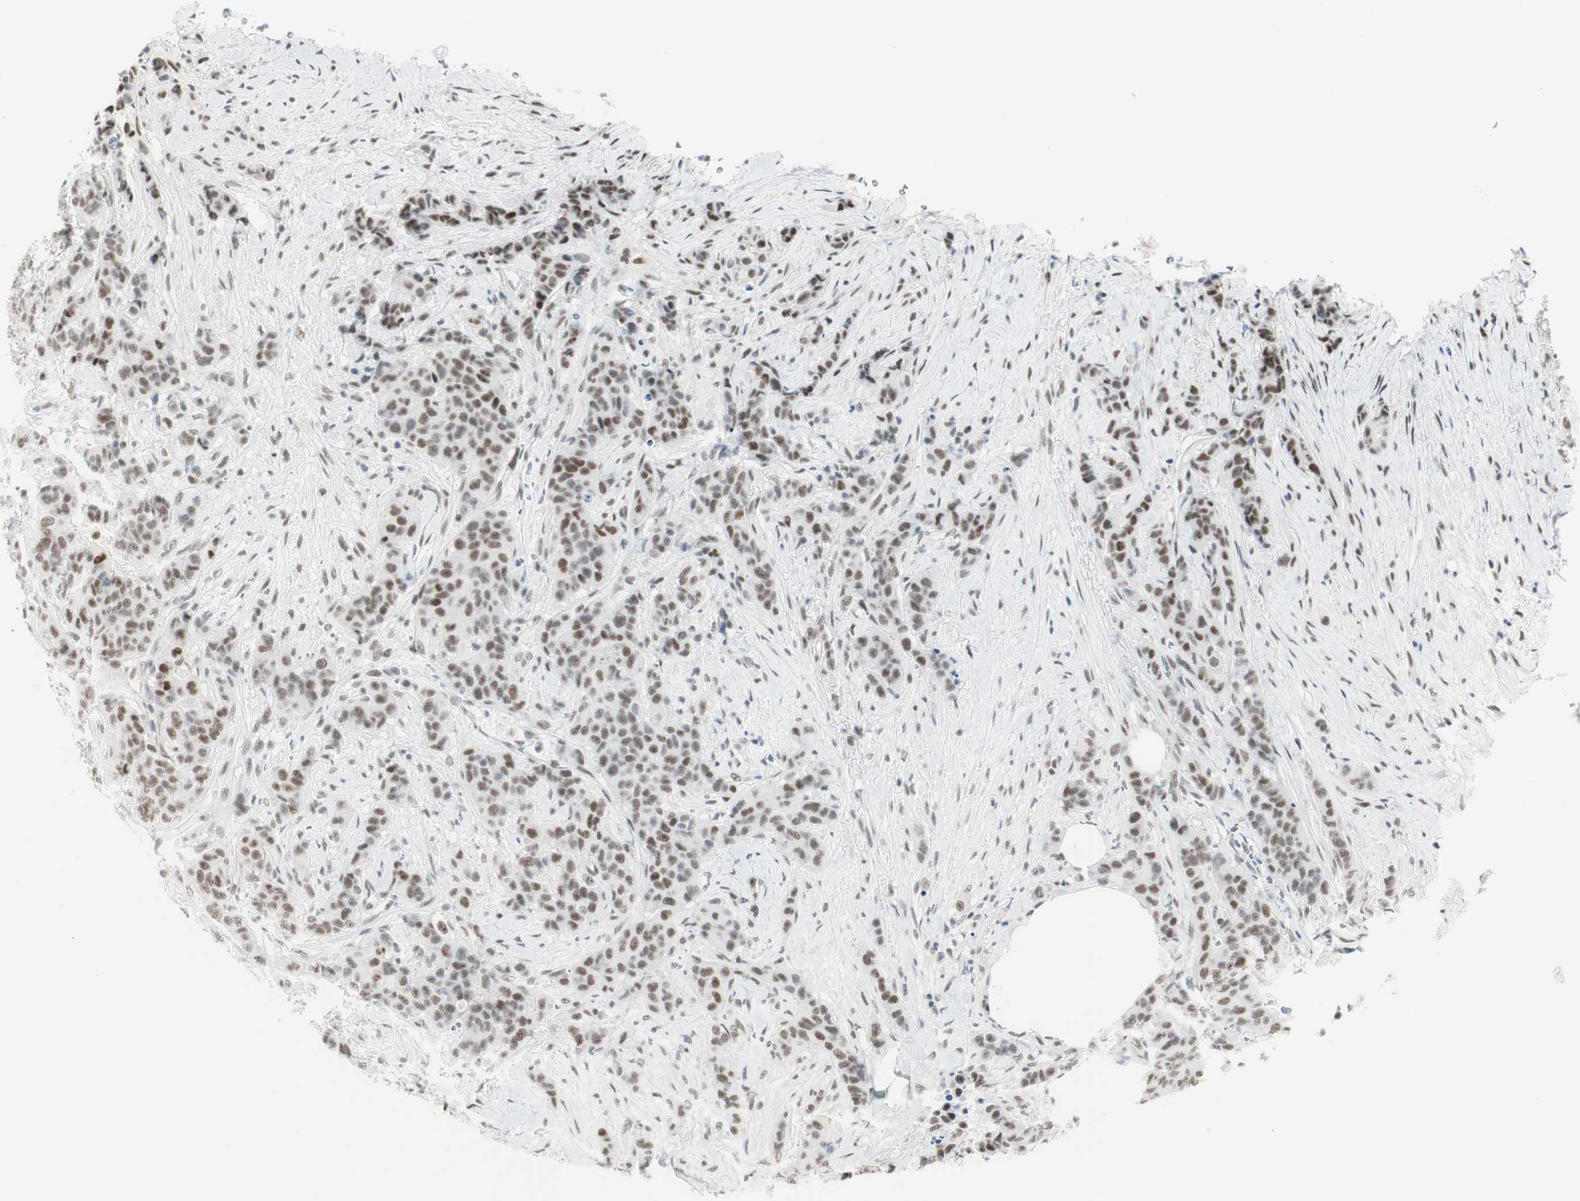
{"staining": {"intensity": "moderate", "quantity": ">75%", "location": "nuclear"}, "tissue": "breast cancer", "cell_type": "Tumor cells", "image_type": "cancer", "snomed": [{"axis": "morphology", "description": "Duct carcinoma"}, {"axis": "topography", "description": "Breast"}], "caption": "The photomicrograph demonstrates immunohistochemical staining of breast infiltrating ductal carcinoma. There is moderate nuclear staining is appreciated in about >75% of tumor cells. (DAB (3,3'-diaminobenzidine) IHC, brown staining for protein, blue staining for nuclei).", "gene": "HEXIM1", "patient": {"sex": "female", "age": 40}}